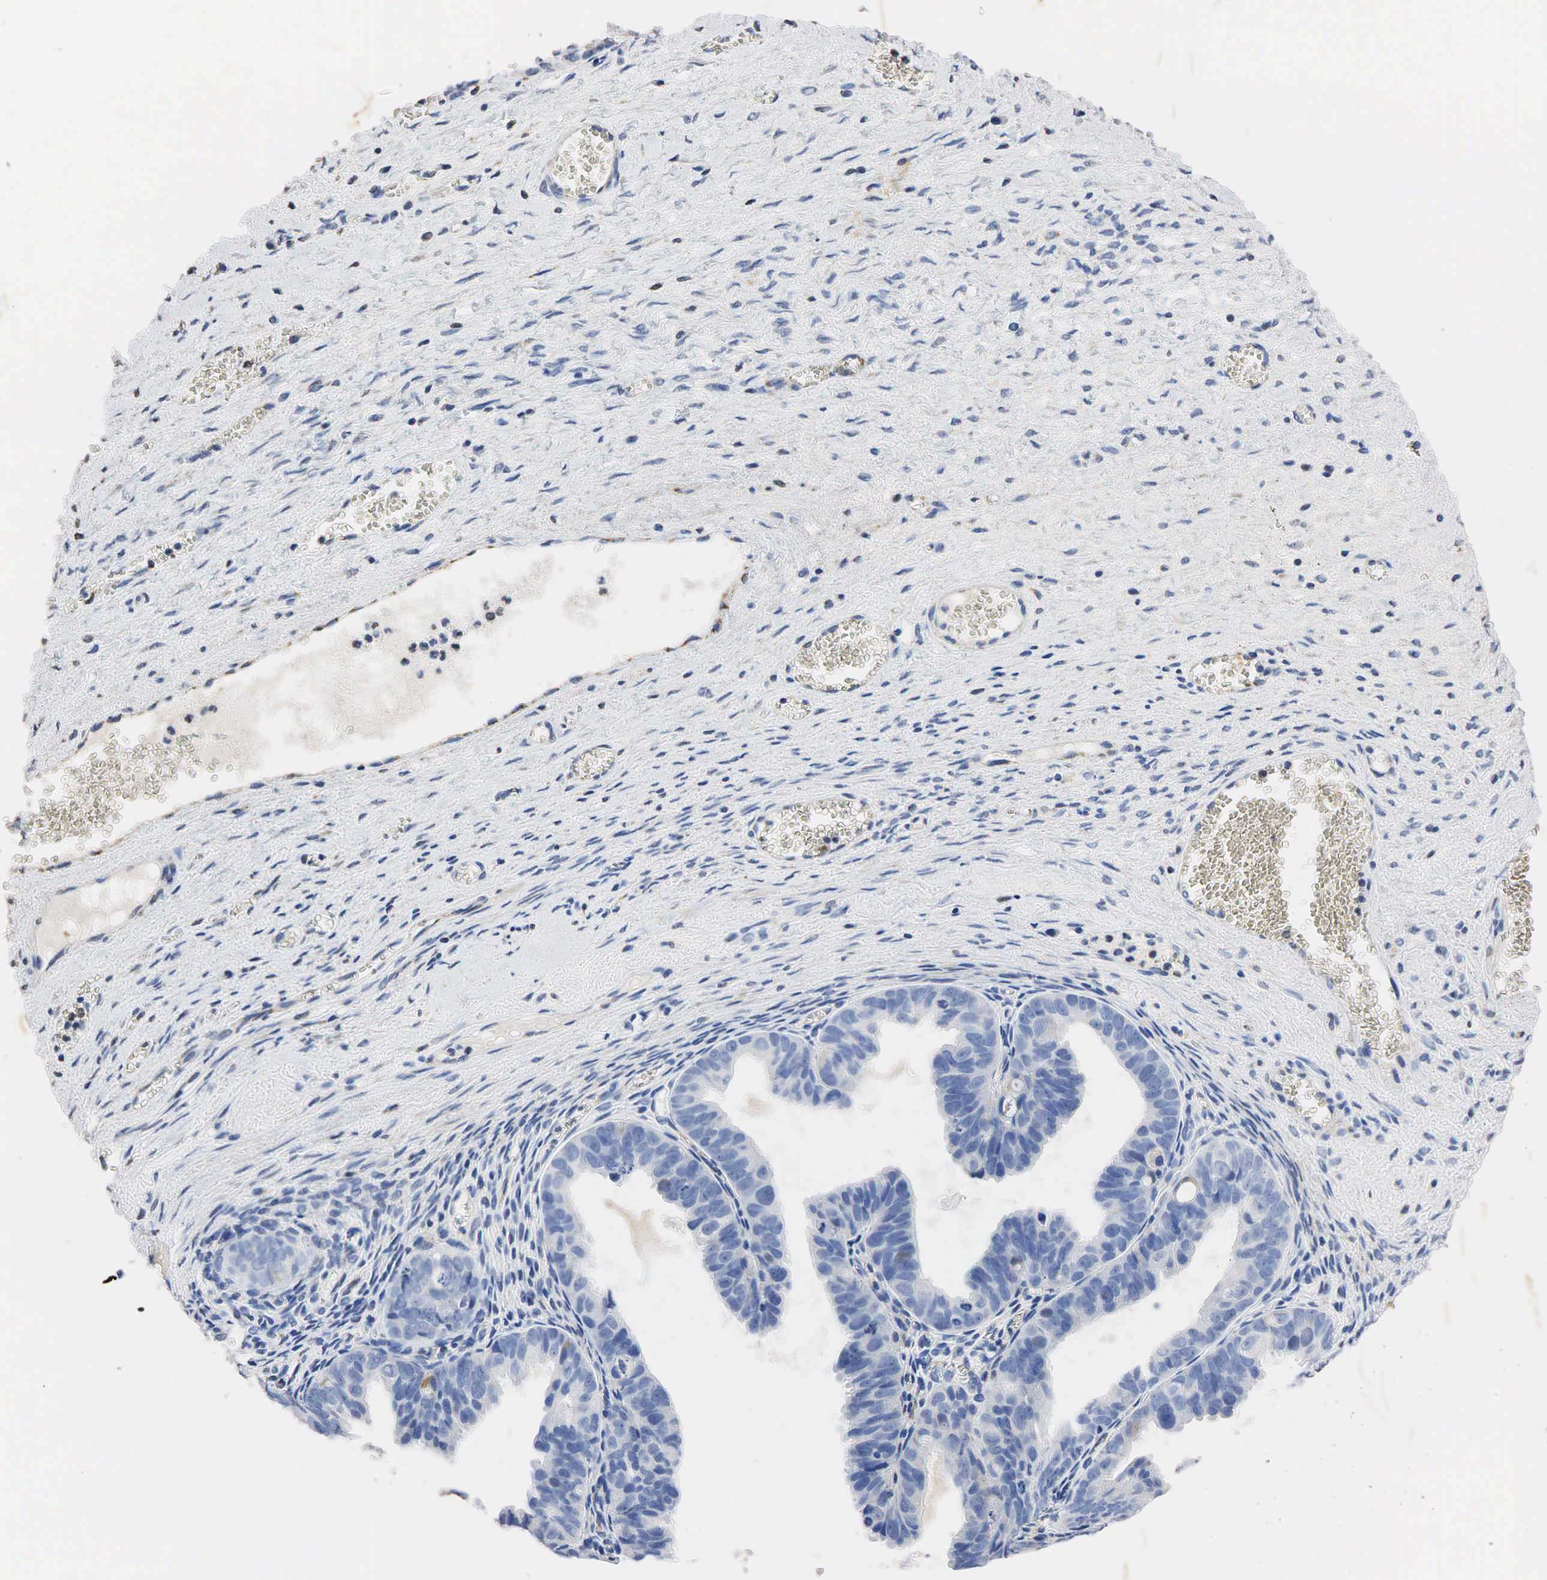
{"staining": {"intensity": "moderate", "quantity": "25%-75%", "location": "cytoplasmic/membranous"}, "tissue": "ovarian cancer", "cell_type": "Tumor cells", "image_type": "cancer", "snomed": [{"axis": "morphology", "description": "Carcinoma, endometroid"}, {"axis": "topography", "description": "Ovary"}], "caption": "Tumor cells demonstrate medium levels of moderate cytoplasmic/membranous positivity in approximately 25%-75% of cells in endometroid carcinoma (ovarian).", "gene": "SYP", "patient": {"sex": "female", "age": 85}}